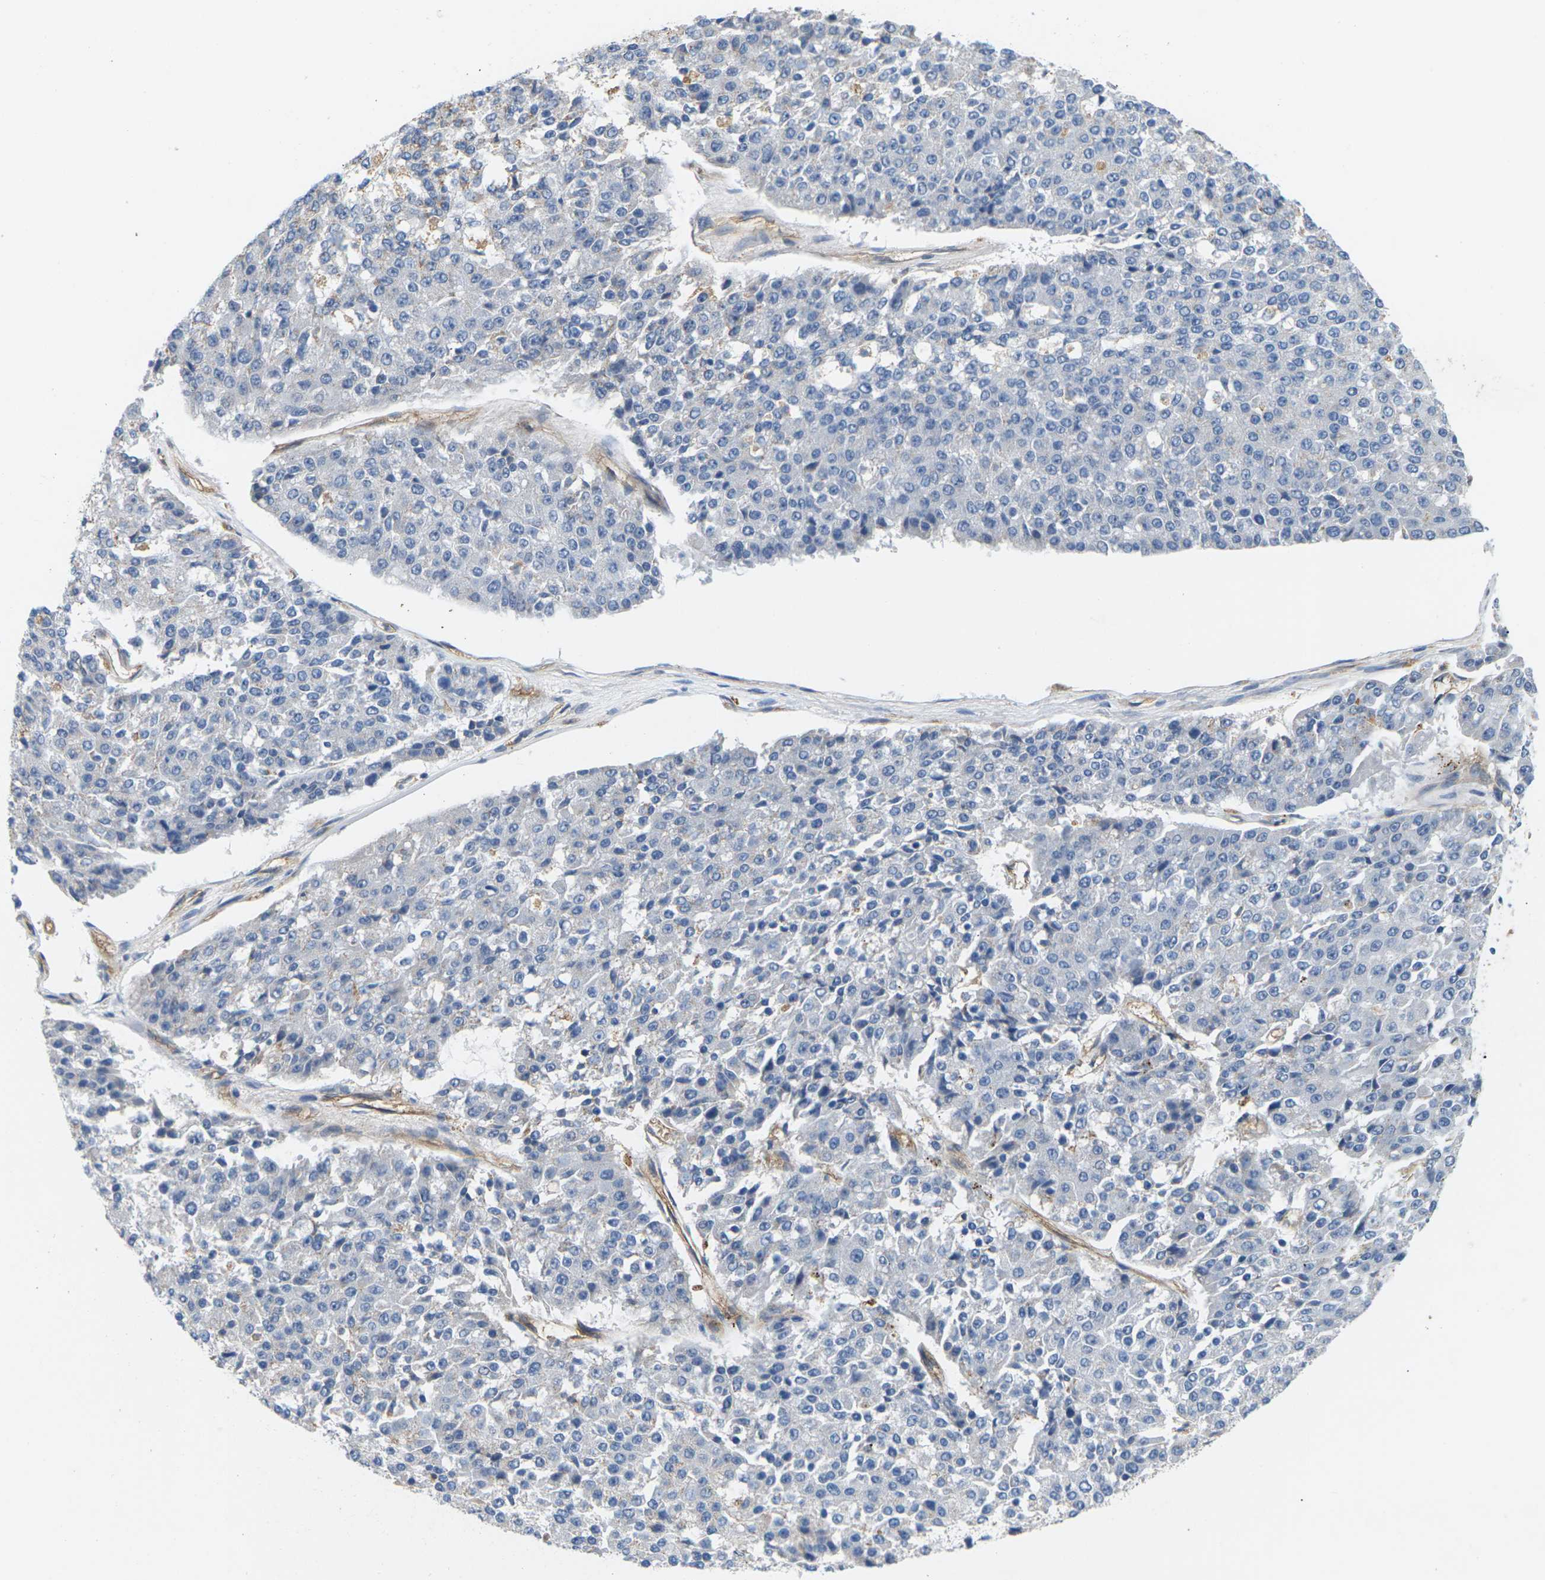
{"staining": {"intensity": "negative", "quantity": "none", "location": "none"}, "tissue": "pancreatic cancer", "cell_type": "Tumor cells", "image_type": "cancer", "snomed": [{"axis": "morphology", "description": "Adenocarcinoma, NOS"}, {"axis": "topography", "description": "Pancreas"}], "caption": "The histopathology image shows no staining of tumor cells in adenocarcinoma (pancreatic).", "gene": "ITGA5", "patient": {"sex": "male", "age": 50}}